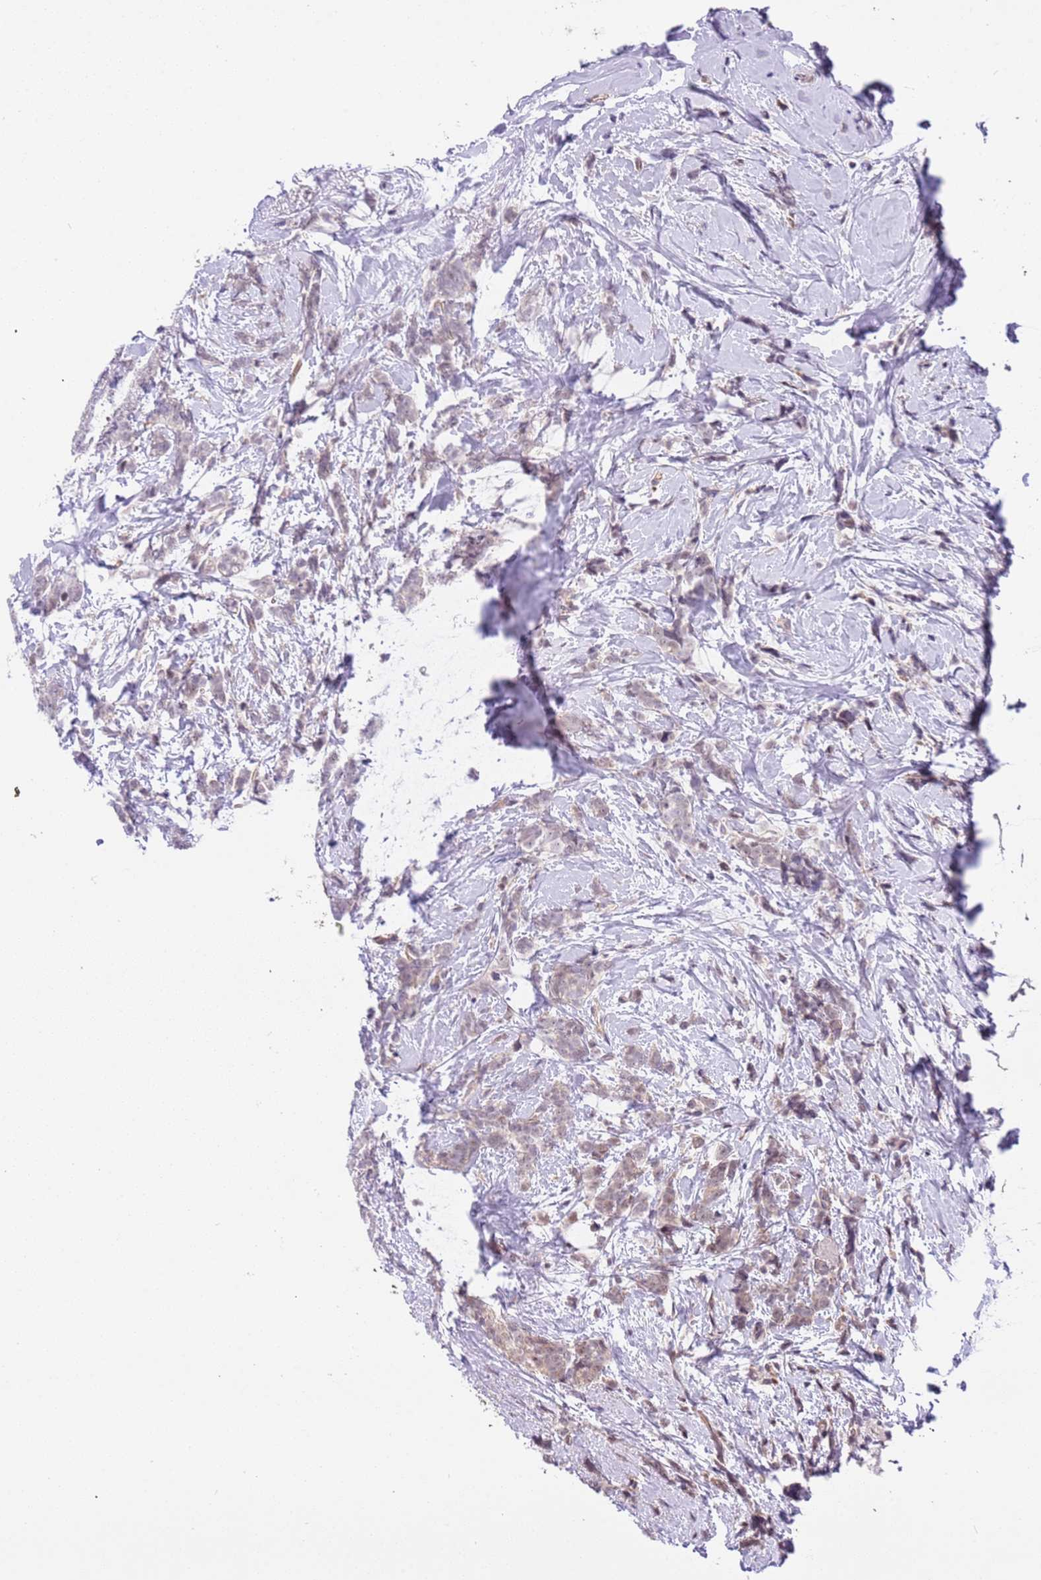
{"staining": {"intensity": "weak", "quantity": ">75%", "location": "cytoplasmic/membranous,nuclear"}, "tissue": "breast cancer", "cell_type": "Tumor cells", "image_type": "cancer", "snomed": [{"axis": "morphology", "description": "Lobular carcinoma"}, {"axis": "topography", "description": "Breast"}], "caption": "A brown stain shows weak cytoplasmic/membranous and nuclear staining of a protein in breast cancer (lobular carcinoma) tumor cells. The protein is shown in brown color, while the nuclei are stained blue.", "gene": "MAGEF1", "patient": {"sex": "female", "age": 58}}